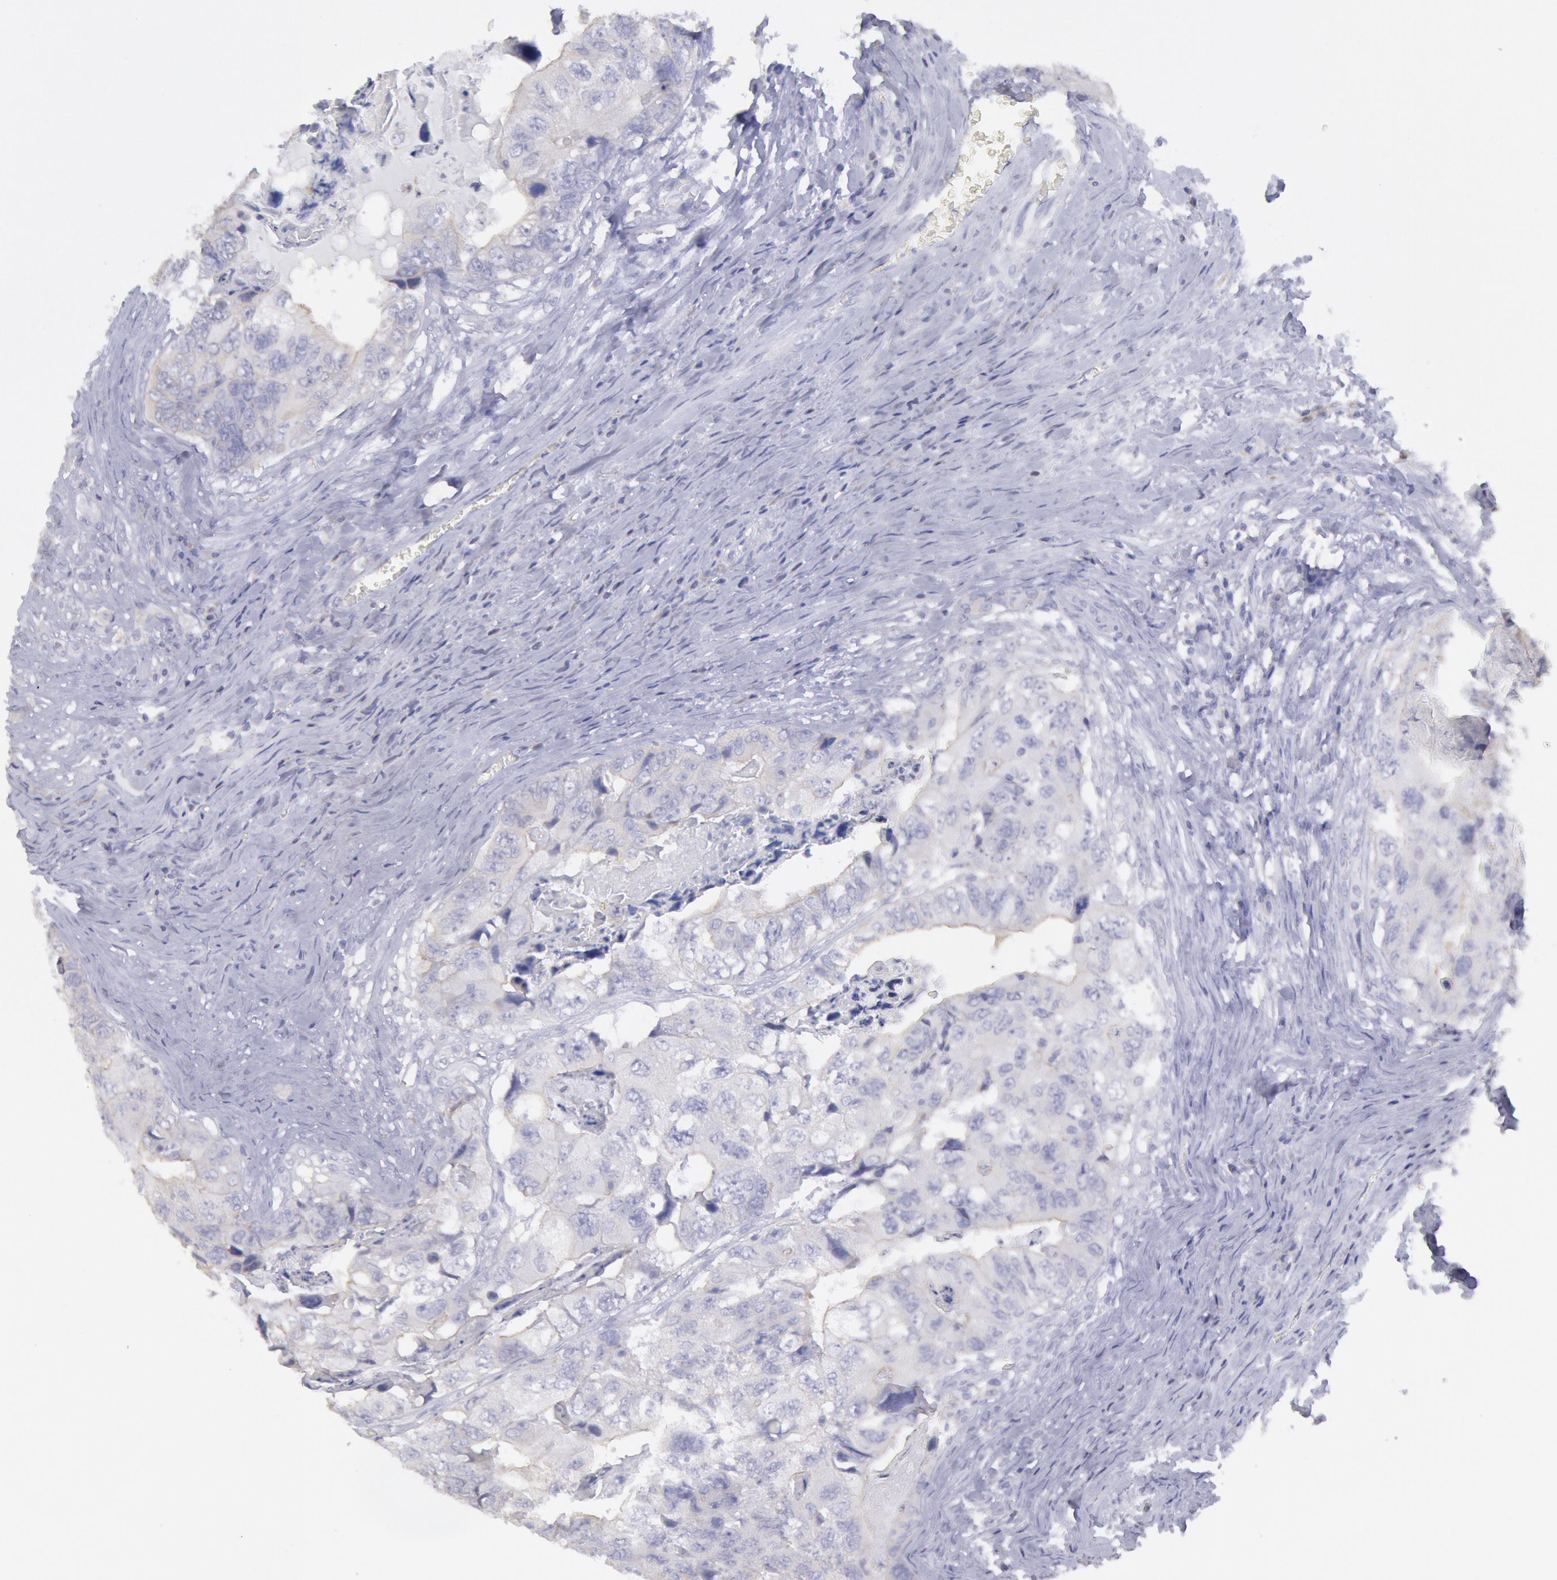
{"staining": {"intensity": "negative", "quantity": "none", "location": "none"}, "tissue": "colorectal cancer", "cell_type": "Tumor cells", "image_type": "cancer", "snomed": [{"axis": "morphology", "description": "Adenocarcinoma, NOS"}, {"axis": "topography", "description": "Rectum"}], "caption": "Immunohistochemistry histopathology image of neoplastic tissue: colorectal adenocarcinoma stained with DAB shows no significant protein staining in tumor cells.", "gene": "MYH7", "patient": {"sex": "female", "age": 82}}